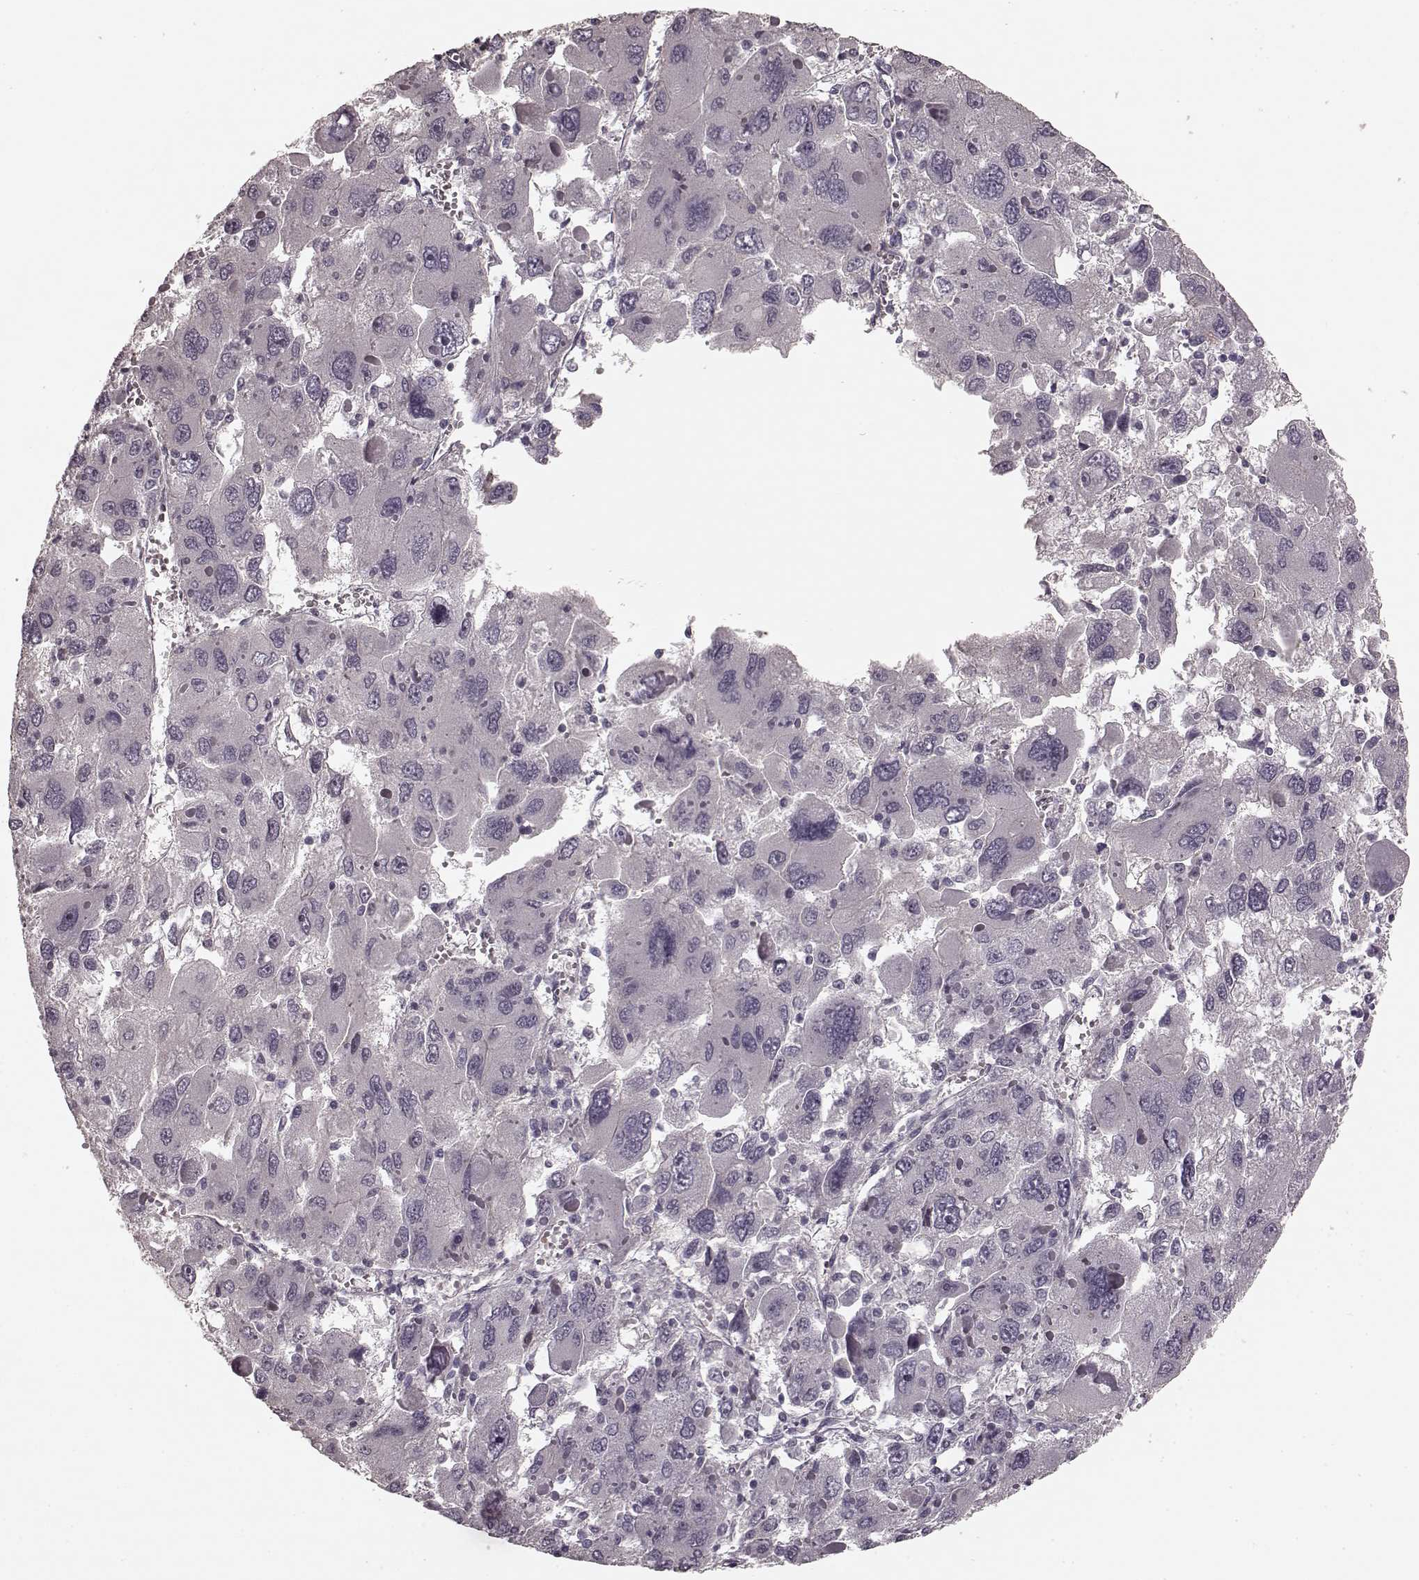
{"staining": {"intensity": "negative", "quantity": "none", "location": "none"}, "tissue": "liver cancer", "cell_type": "Tumor cells", "image_type": "cancer", "snomed": [{"axis": "morphology", "description": "Carcinoma, Hepatocellular, NOS"}, {"axis": "topography", "description": "Liver"}], "caption": "DAB immunohistochemical staining of liver cancer (hepatocellular carcinoma) exhibits no significant staining in tumor cells.", "gene": "PRKCE", "patient": {"sex": "female", "age": 41}}